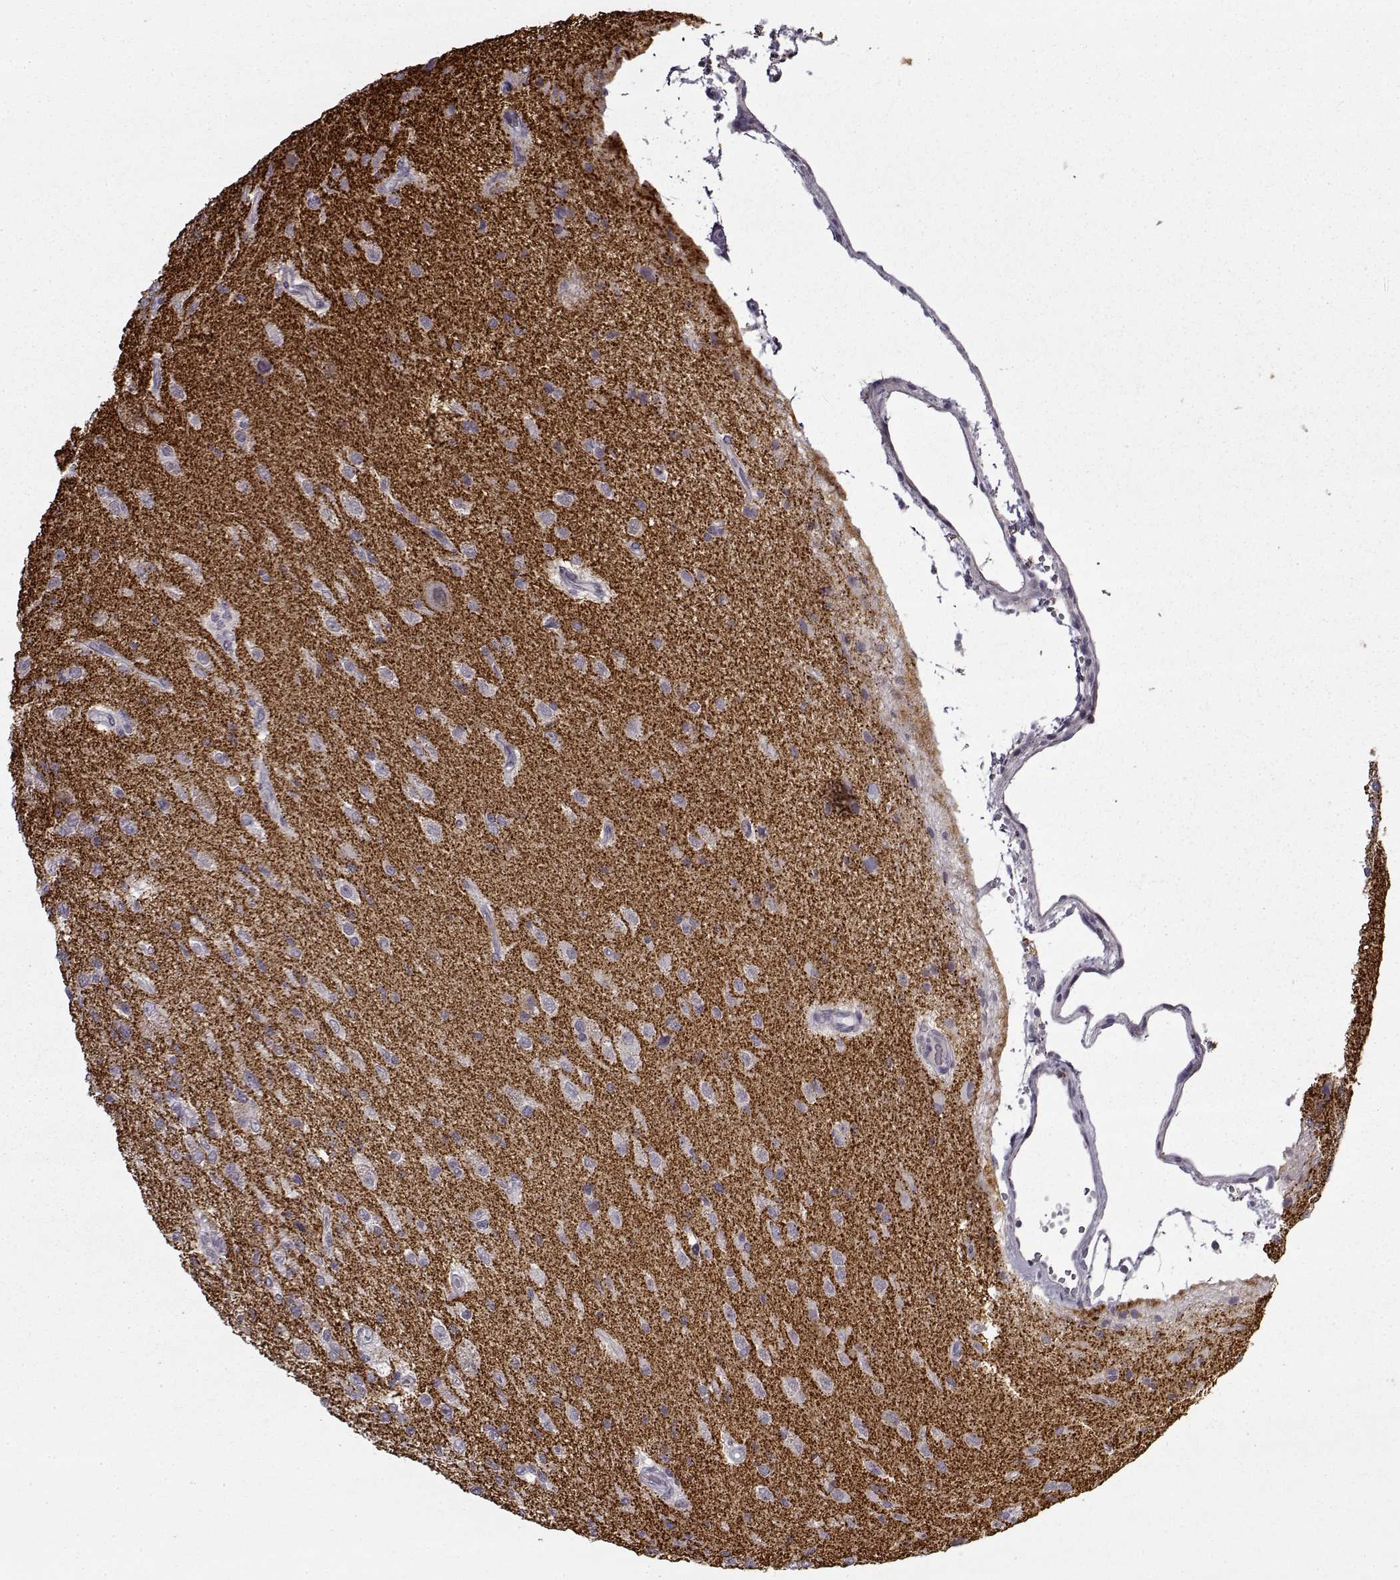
{"staining": {"intensity": "negative", "quantity": "none", "location": "none"}, "tissue": "glioma", "cell_type": "Tumor cells", "image_type": "cancer", "snomed": [{"axis": "morphology", "description": "Glioma, malignant, High grade"}, {"axis": "topography", "description": "Brain"}], "caption": "Immunohistochemistry (IHC) histopathology image of human glioma stained for a protein (brown), which exhibits no expression in tumor cells.", "gene": "SNCA", "patient": {"sex": "male", "age": 56}}